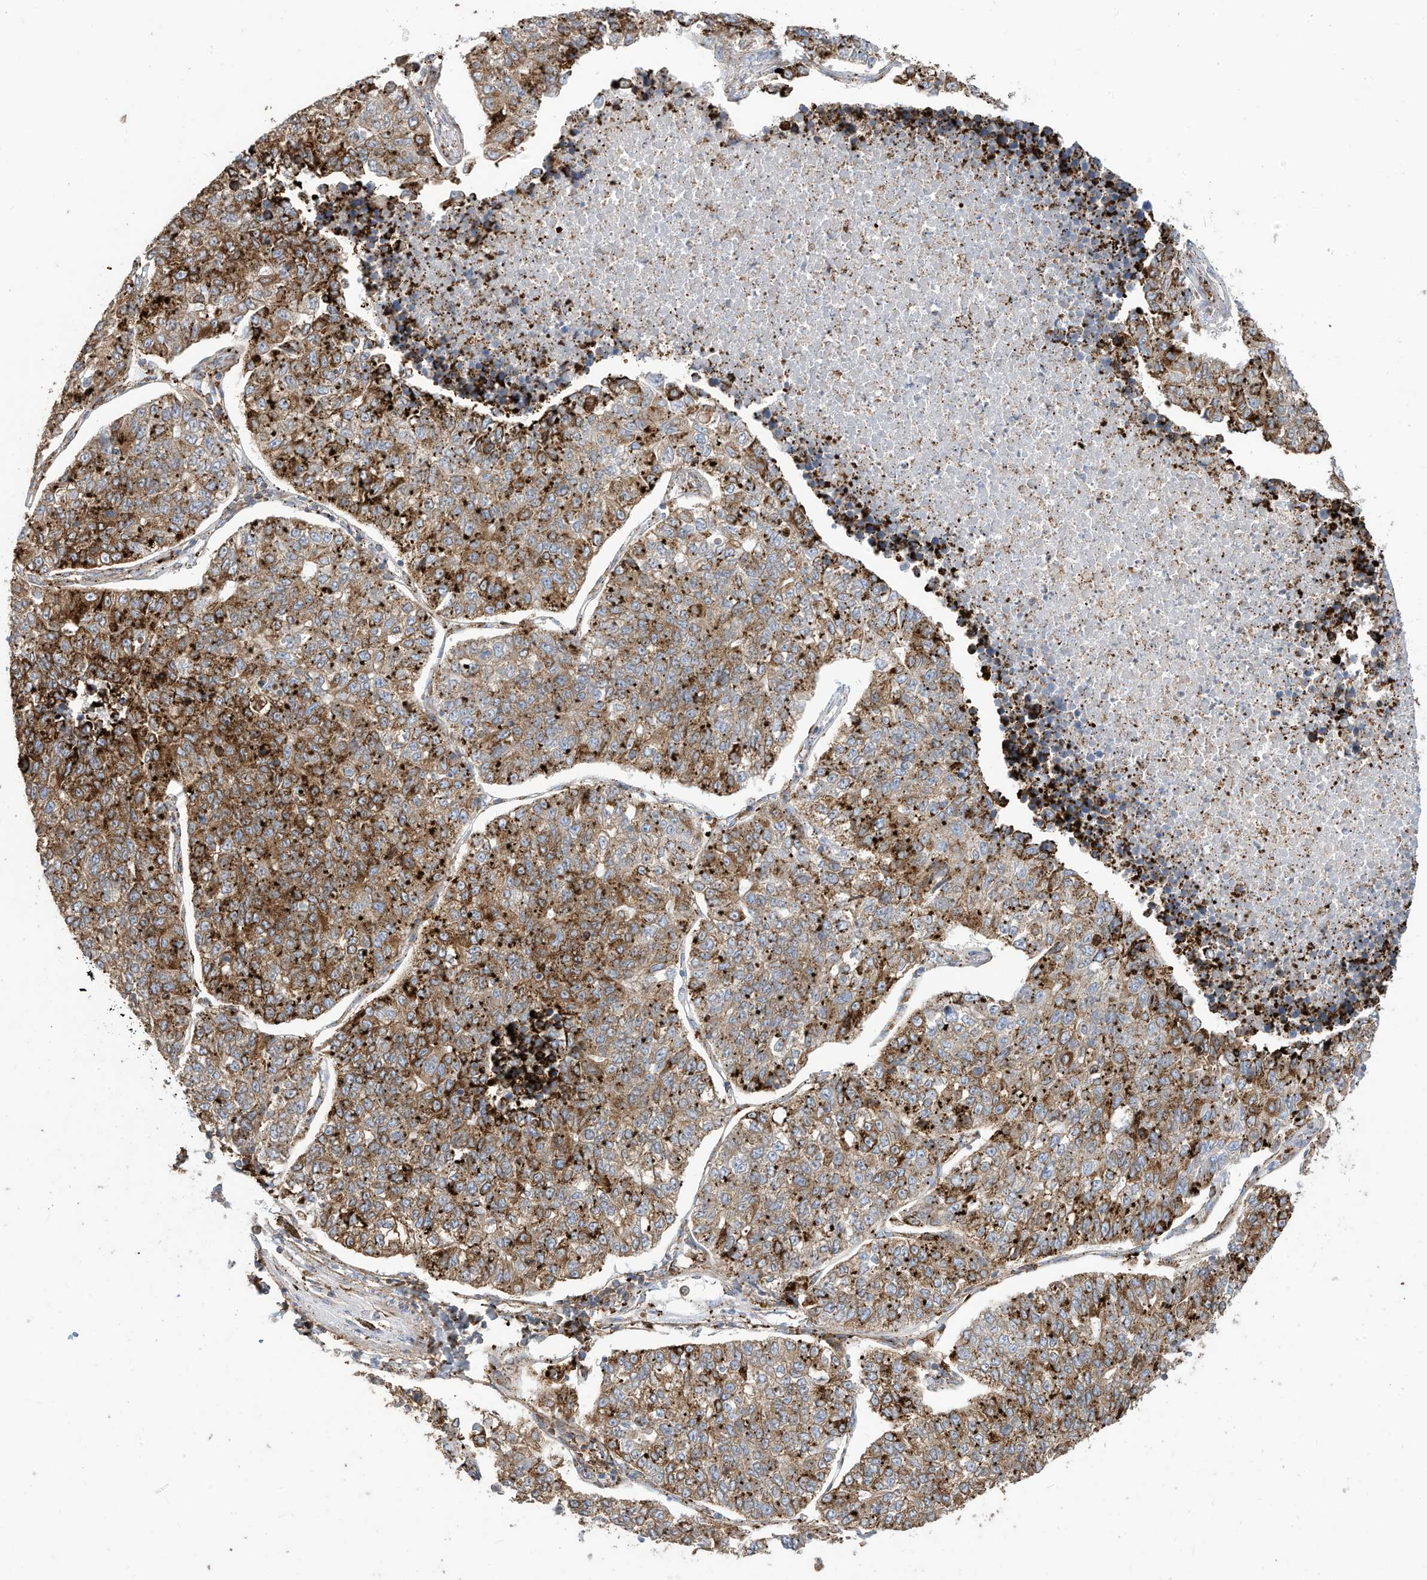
{"staining": {"intensity": "moderate", "quantity": ">75%", "location": "cytoplasmic/membranous"}, "tissue": "lung cancer", "cell_type": "Tumor cells", "image_type": "cancer", "snomed": [{"axis": "morphology", "description": "Adenocarcinoma, NOS"}, {"axis": "topography", "description": "Lung"}], "caption": "Human lung adenocarcinoma stained for a protein (brown) exhibits moderate cytoplasmic/membranous positive staining in approximately >75% of tumor cells.", "gene": "TRNAU1AP", "patient": {"sex": "male", "age": 49}}